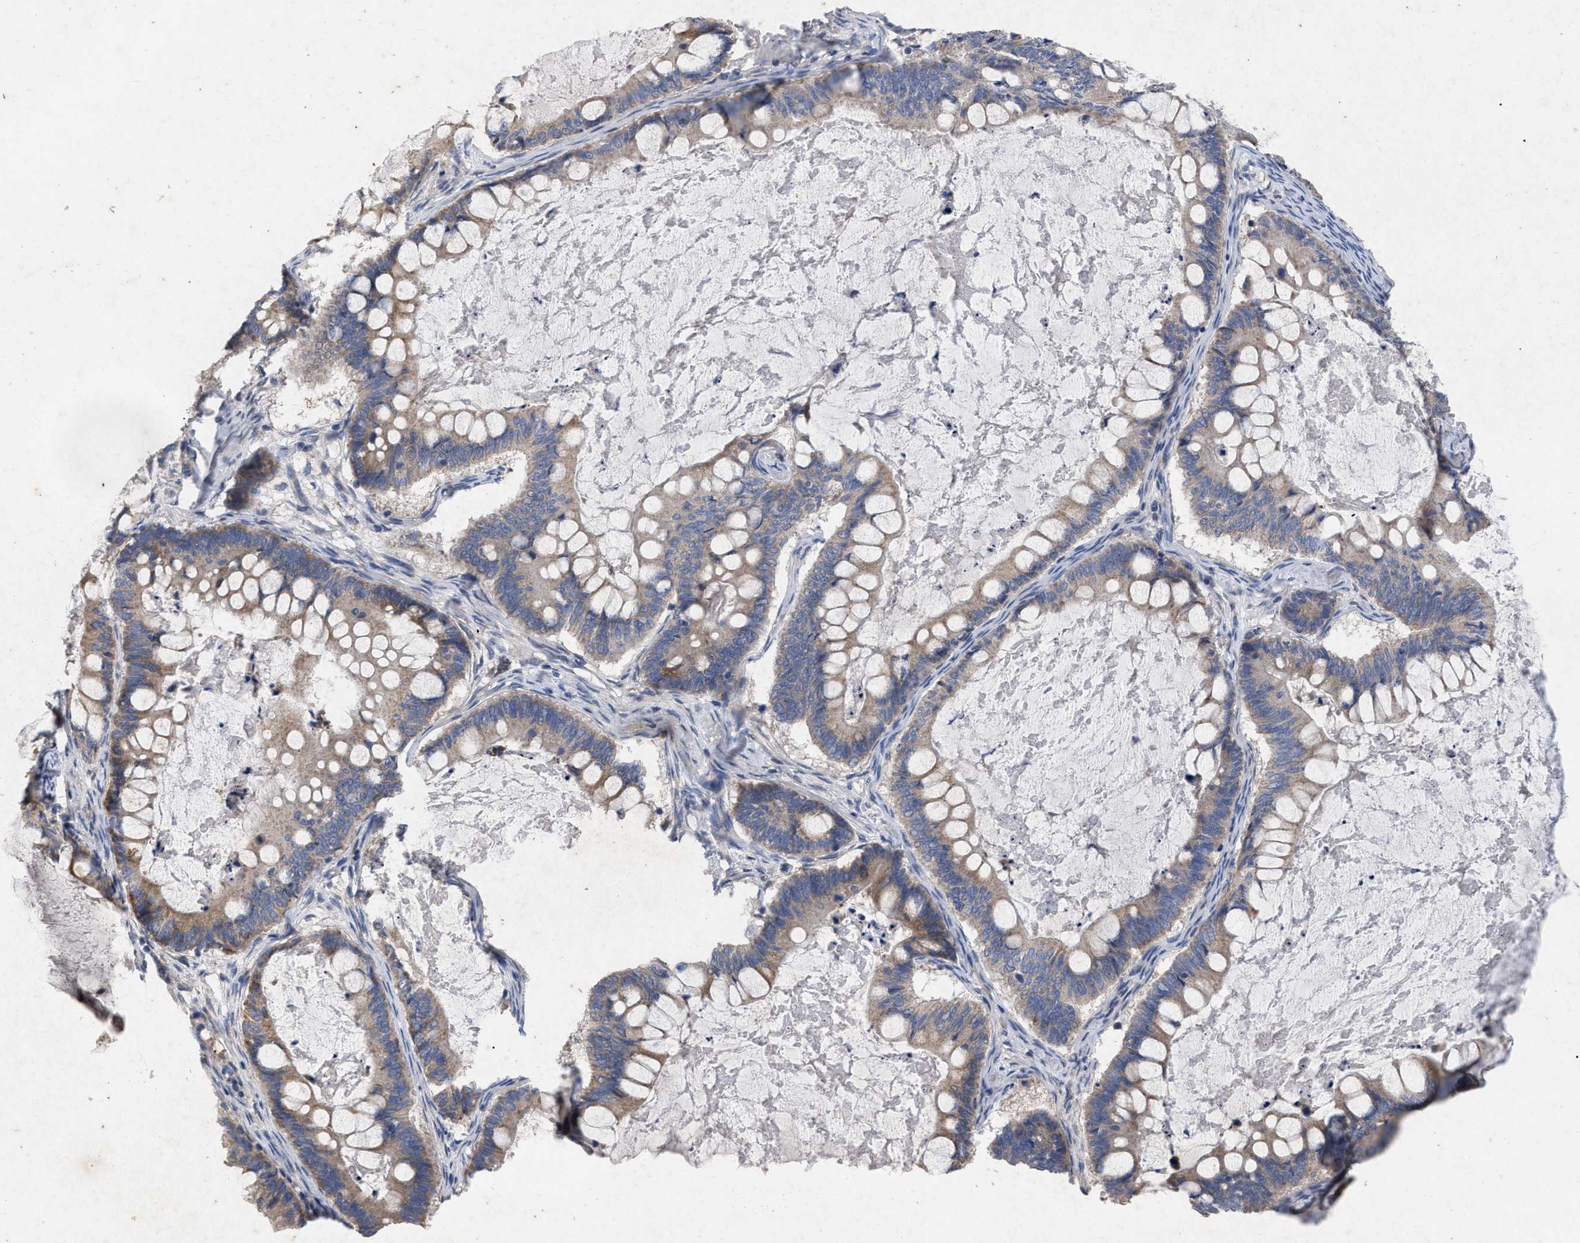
{"staining": {"intensity": "moderate", "quantity": ">75%", "location": "cytoplasmic/membranous"}, "tissue": "ovarian cancer", "cell_type": "Tumor cells", "image_type": "cancer", "snomed": [{"axis": "morphology", "description": "Cystadenocarcinoma, mucinous, NOS"}, {"axis": "topography", "description": "Ovary"}], "caption": "High-magnification brightfield microscopy of mucinous cystadenocarcinoma (ovarian) stained with DAB (3,3'-diaminobenzidine) (brown) and counterstained with hematoxylin (blue). tumor cells exhibit moderate cytoplasmic/membranous expression is seen in approximately>75% of cells.", "gene": "VIP", "patient": {"sex": "female", "age": 61}}